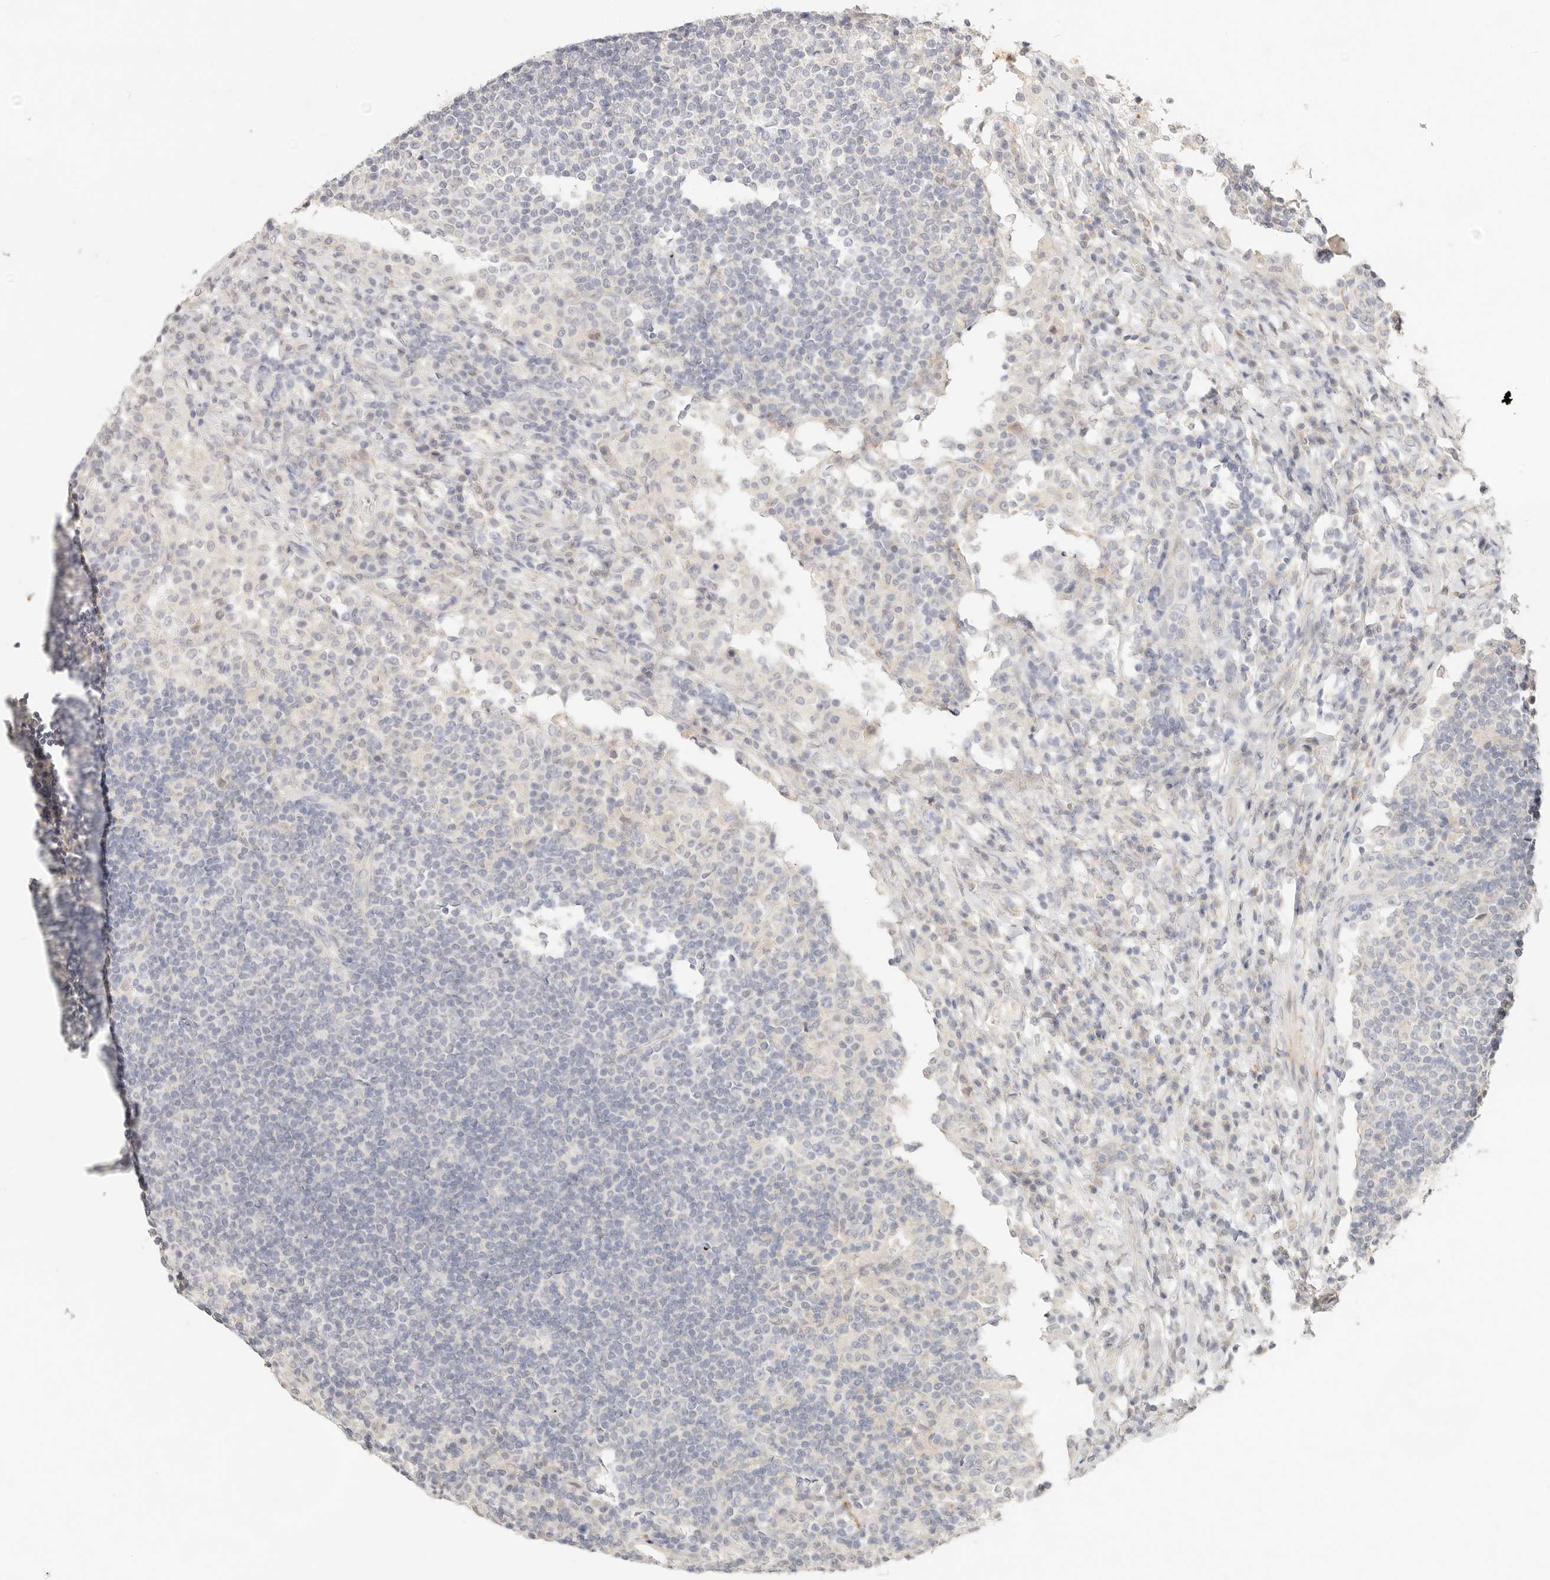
{"staining": {"intensity": "negative", "quantity": "none", "location": "none"}, "tissue": "lymph node", "cell_type": "Germinal center cells", "image_type": "normal", "snomed": [{"axis": "morphology", "description": "Normal tissue, NOS"}, {"axis": "topography", "description": "Lymph node"}], "caption": "Immunohistochemical staining of normal lymph node exhibits no significant staining in germinal center cells.", "gene": "GPR156", "patient": {"sex": "female", "age": 53}}